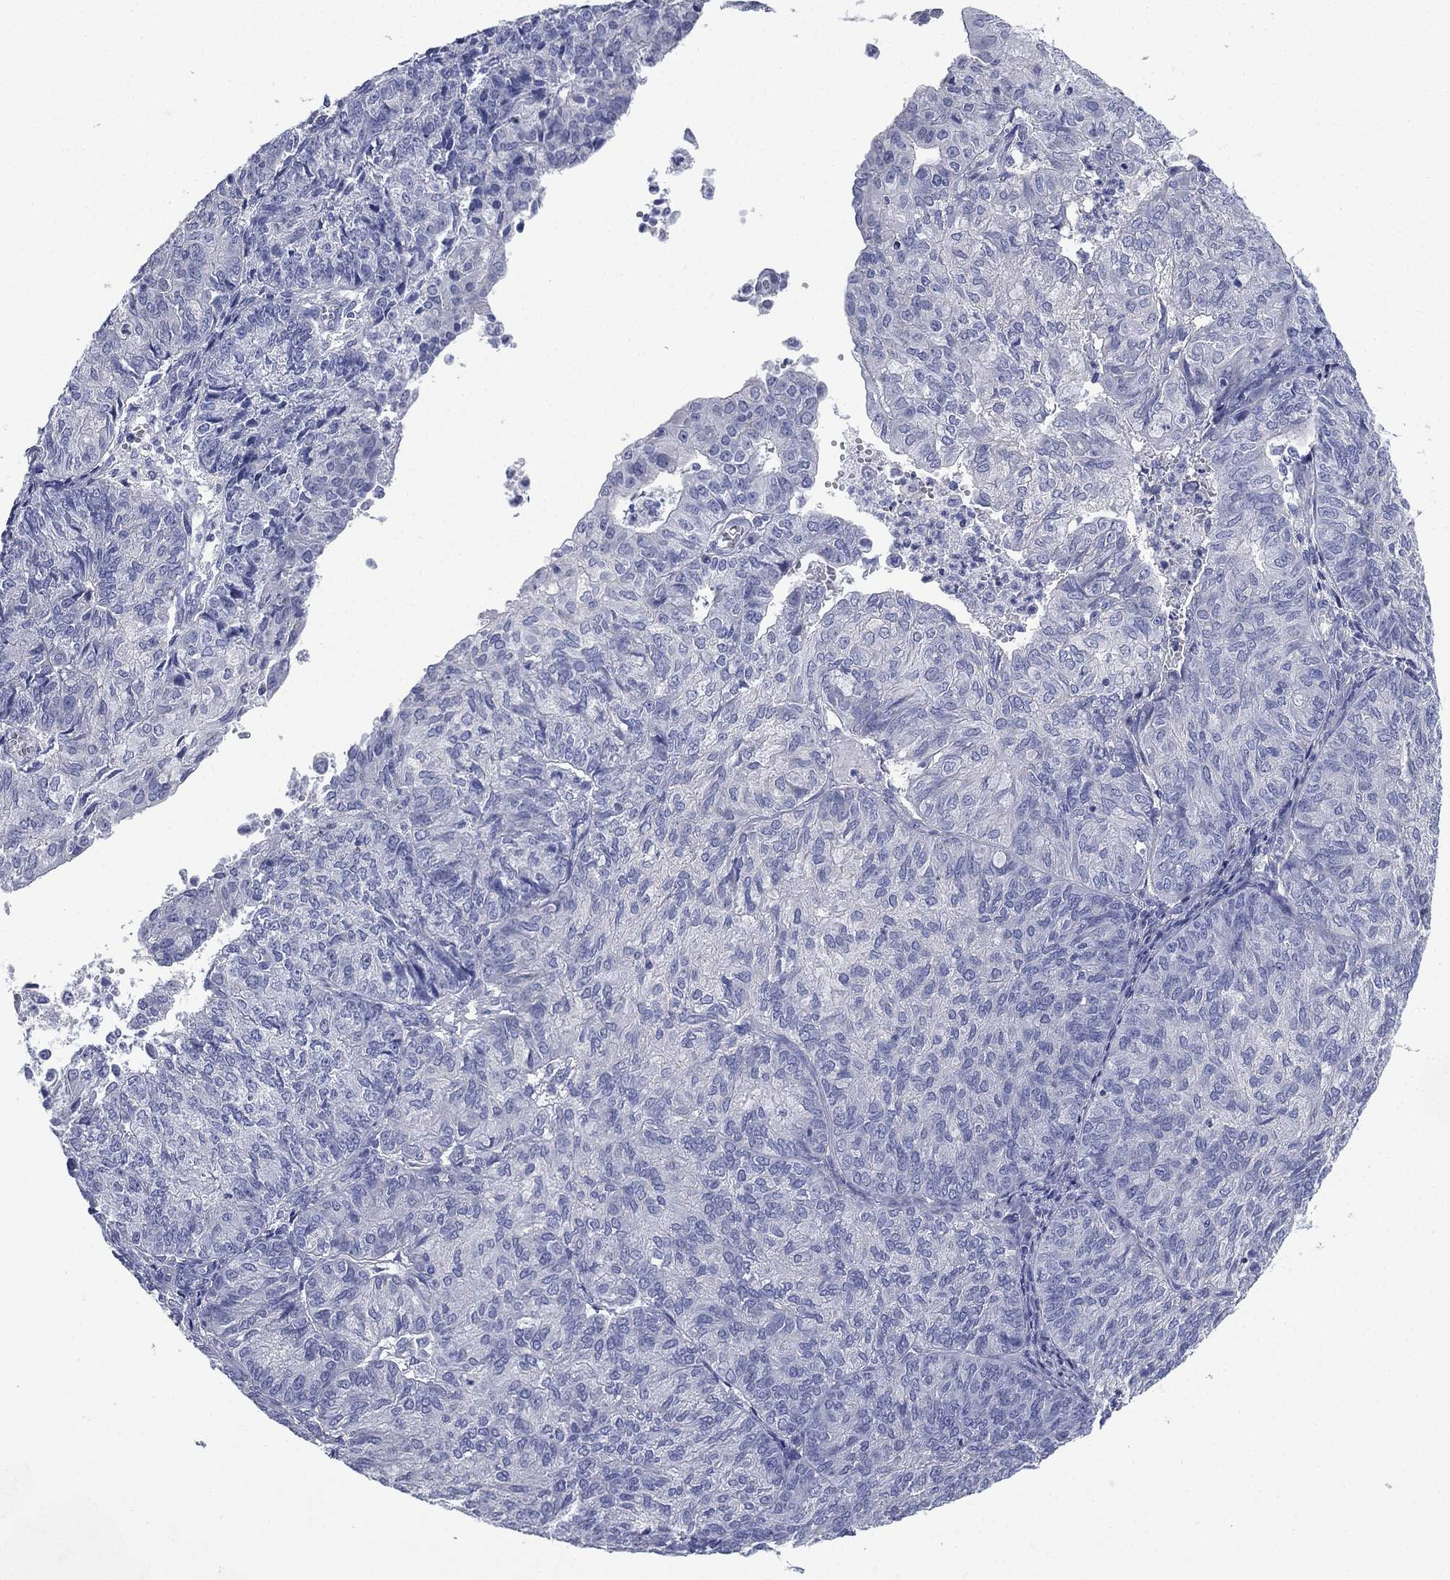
{"staining": {"intensity": "negative", "quantity": "none", "location": "none"}, "tissue": "endometrial cancer", "cell_type": "Tumor cells", "image_type": "cancer", "snomed": [{"axis": "morphology", "description": "Adenocarcinoma, NOS"}, {"axis": "topography", "description": "Endometrium"}], "caption": "An image of human endometrial cancer (adenocarcinoma) is negative for staining in tumor cells.", "gene": "FCER2", "patient": {"sex": "female", "age": 82}}